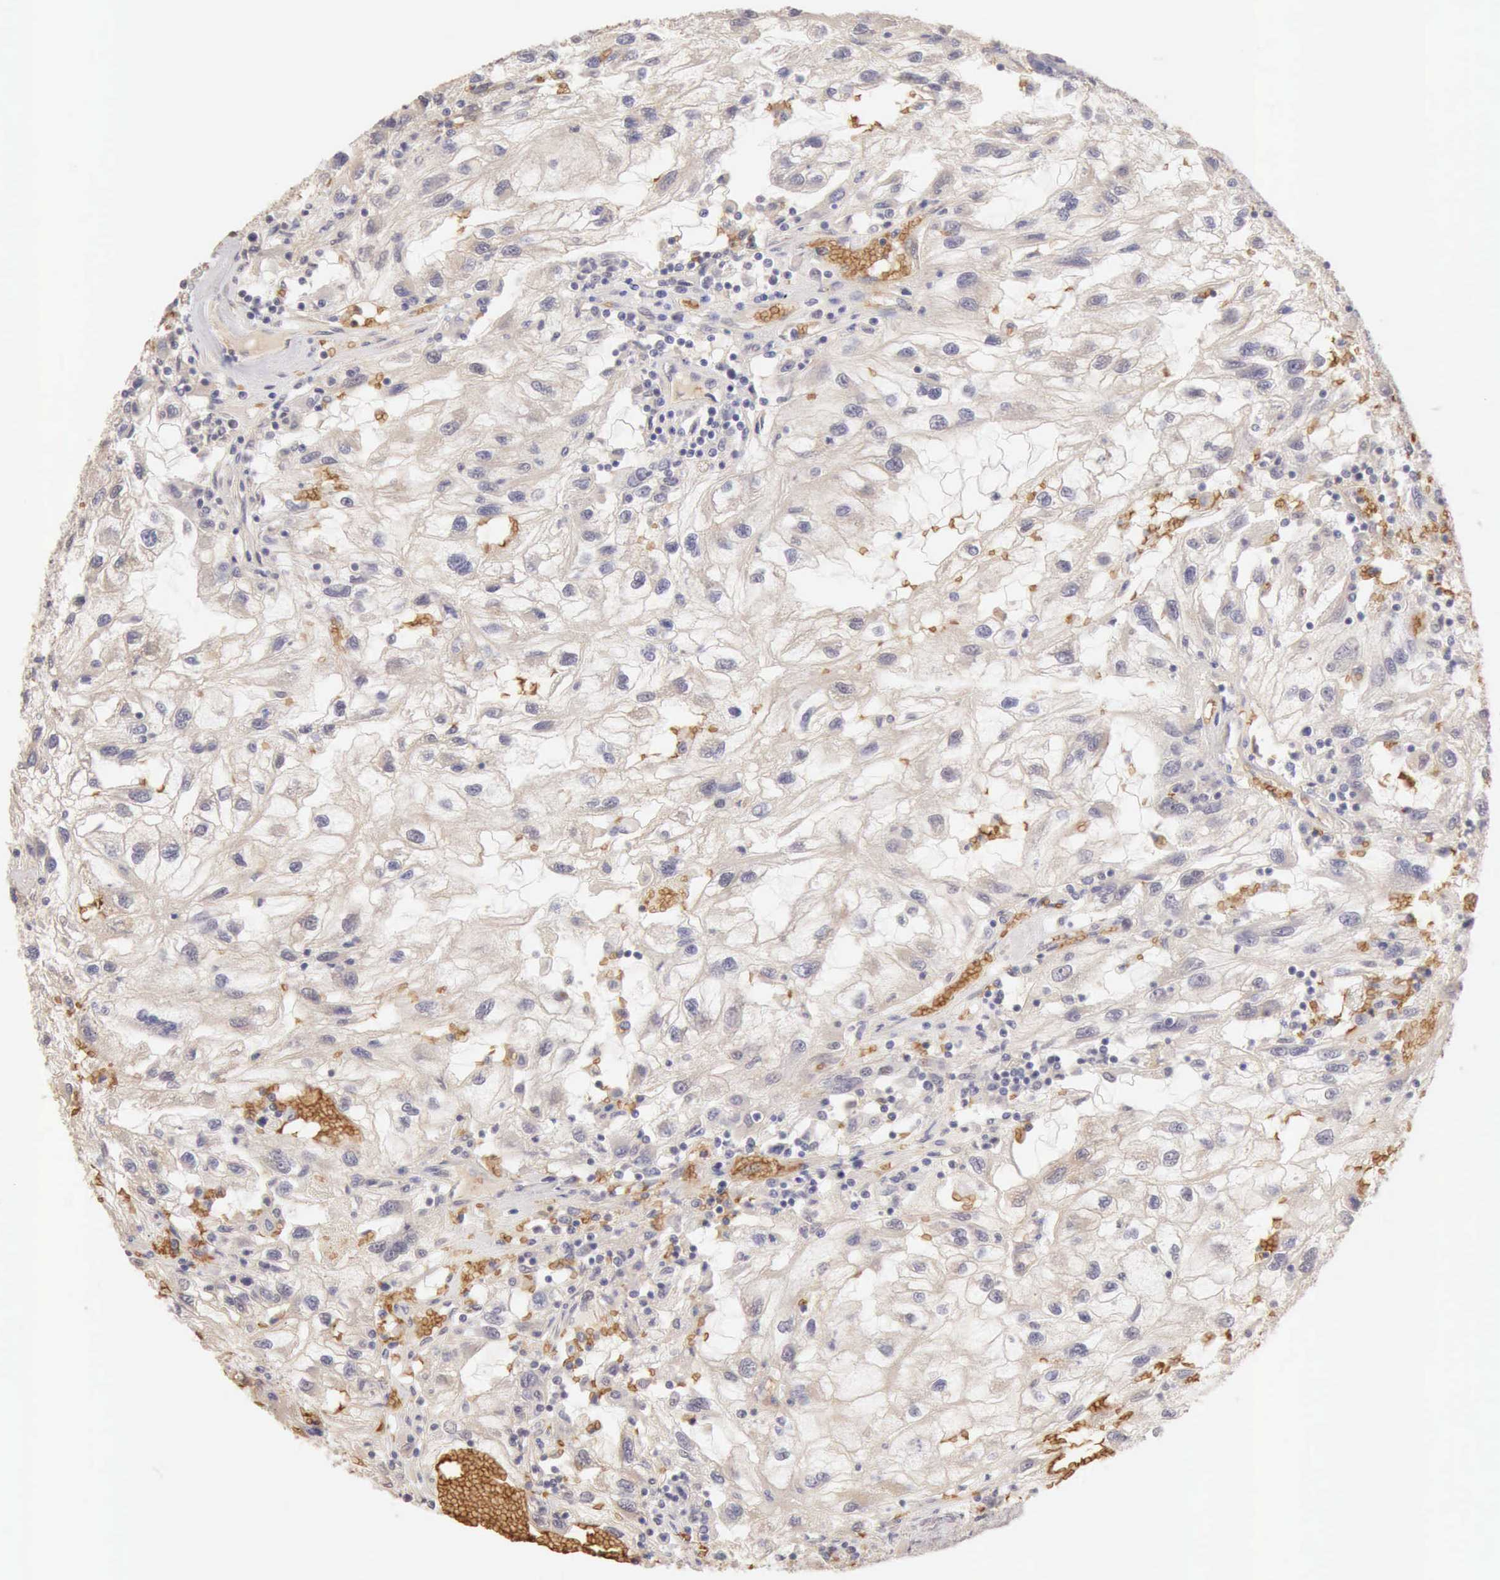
{"staining": {"intensity": "negative", "quantity": "none", "location": "none"}, "tissue": "renal cancer", "cell_type": "Tumor cells", "image_type": "cancer", "snomed": [{"axis": "morphology", "description": "Normal tissue, NOS"}, {"axis": "morphology", "description": "Adenocarcinoma, NOS"}, {"axis": "topography", "description": "Kidney"}], "caption": "This is an IHC photomicrograph of human adenocarcinoma (renal). There is no positivity in tumor cells.", "gene": "CFI", "patient": {"sex": "male", "age": 71}}